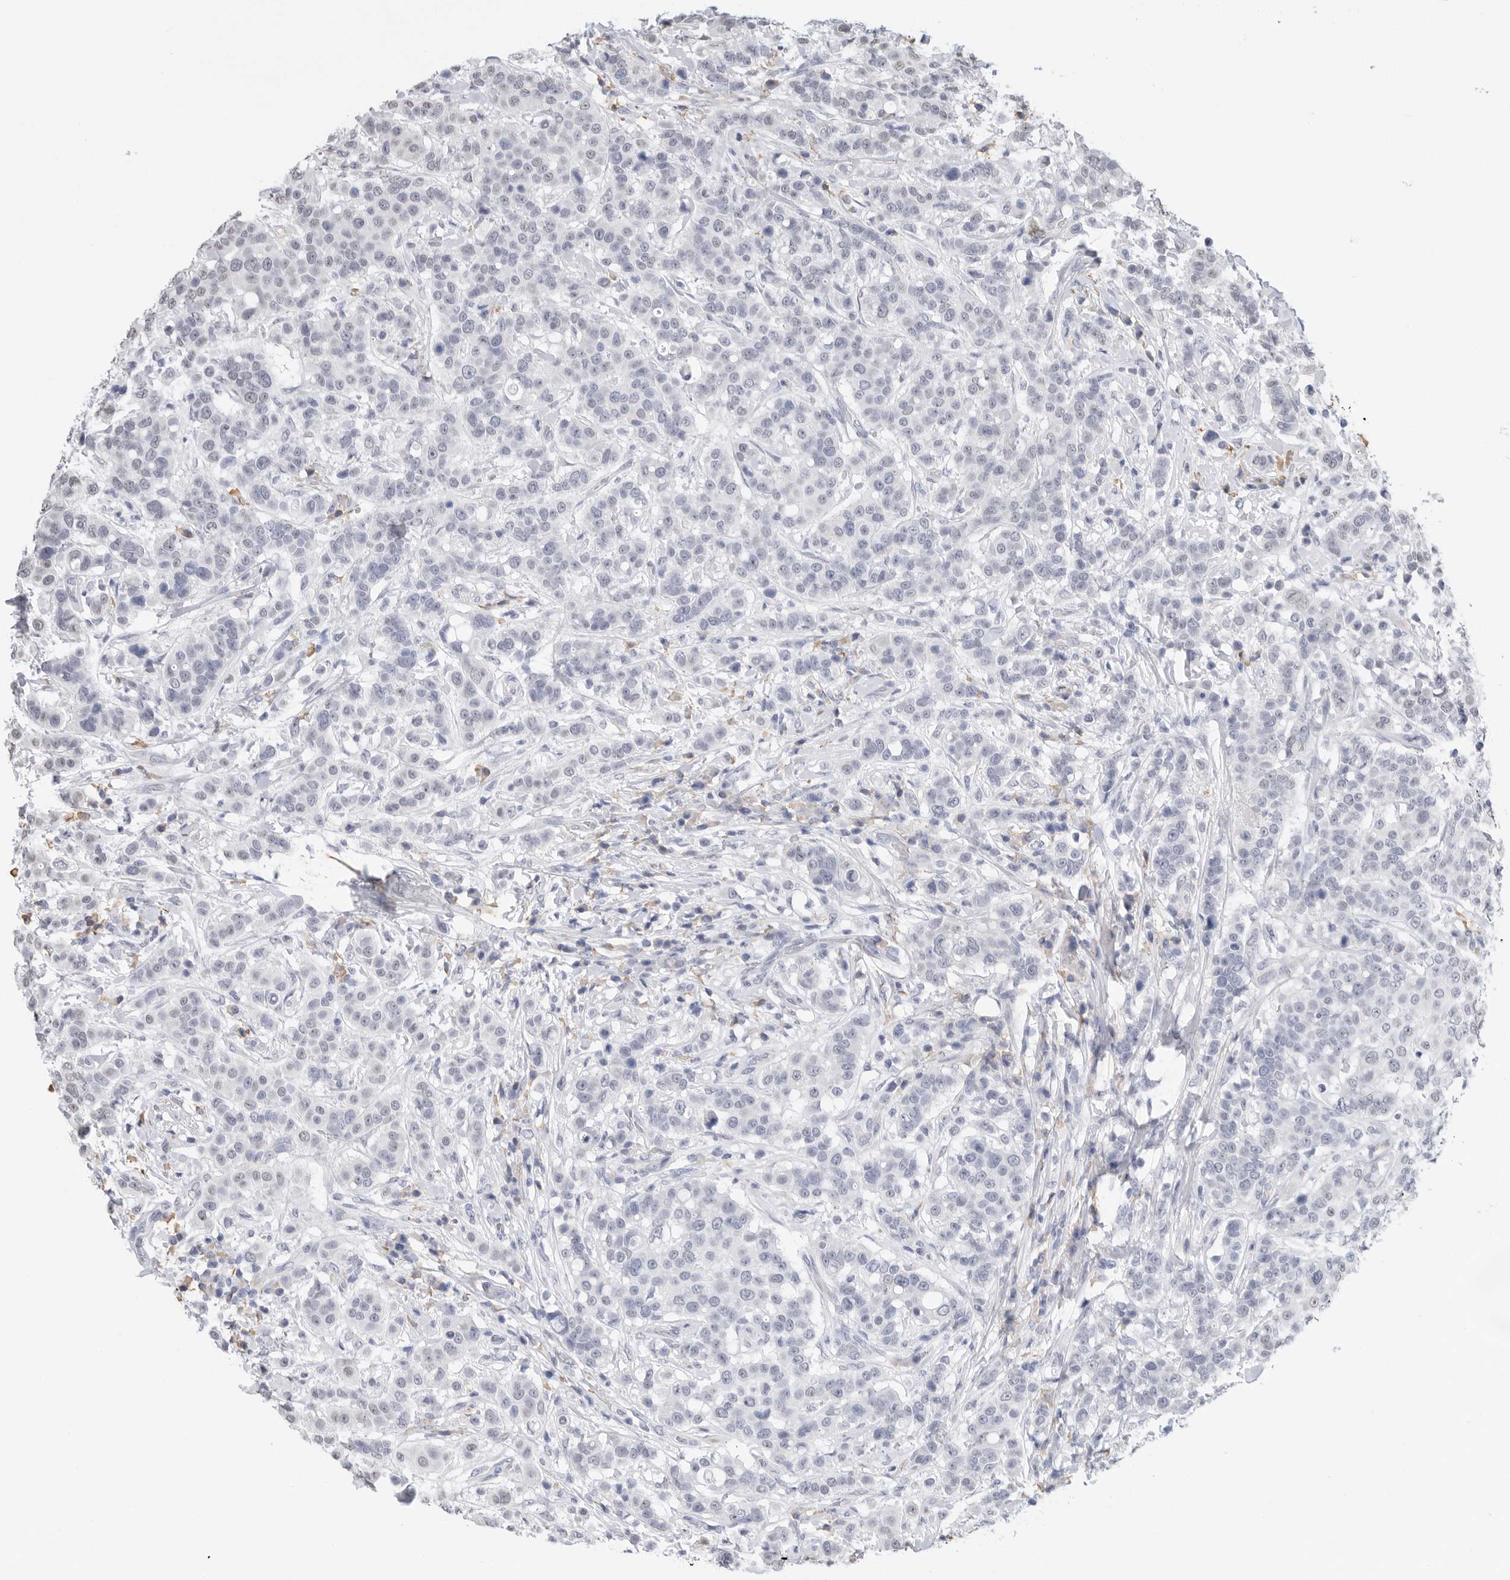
{"staining": {"intensity": "negative", "quantity": "none", "location": "none"}, "tissue": "breast cancer", "cell_type": "Tumor cells", "image_type": "cancer", "snomed": [{"axis": "morphology", "description": "Duct carcinoma"}, {"axis": "topography", "description": "Breast"}], "caption": "A high-resolution image shows IHC staining of breast cancer (intraductal carcinoma), which displays no significant positivity in tumor cells.", "gene": "ARHGEF10", "patient": {"sex": "female", "age": 27}}